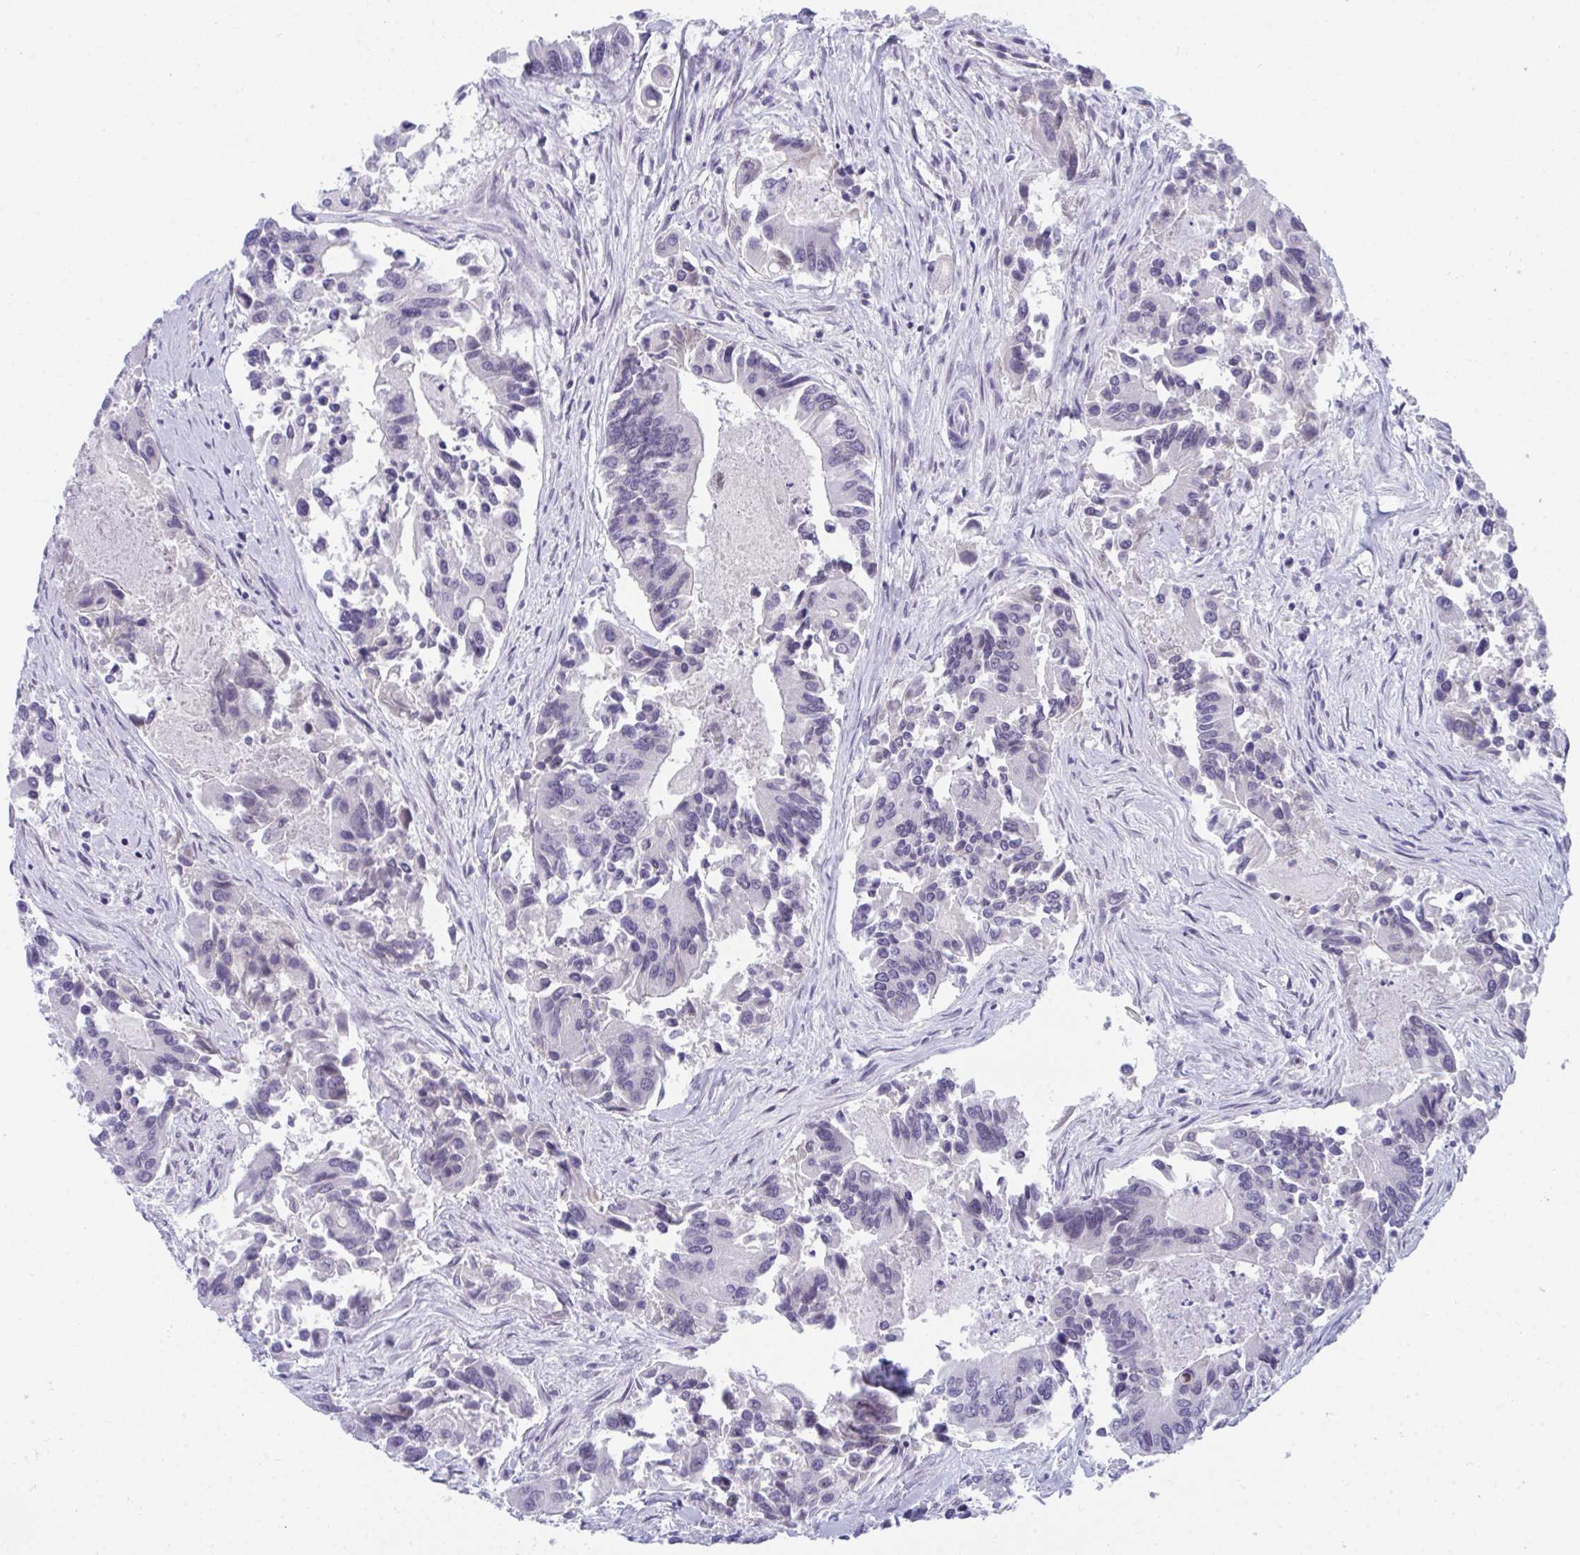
{"staining": {"intensity": "weak", "quantity": "<25%", "location": "nuclear"}, "tissue": "colorectal cancer", "cell_type": "Tumor cells", "image_type": "cancer", "snomed": [{"axis": "morphology", "description": "Adenocarcinoma, NOS"}, {"axis": "topography", "description": "Colon"}], "caption": "Immunohistochemistry micrograph of colorectal adenocarcinoma stained for a protein (brown), which exhibits no positivity in tumor cells. (DAB (3,3'-diaminobenzidine) immunohistochemistry visualized using brightfield microscopy, high magnification).", "gene": "BMAL2", "patient": {"sex": "female", "age": 67}}